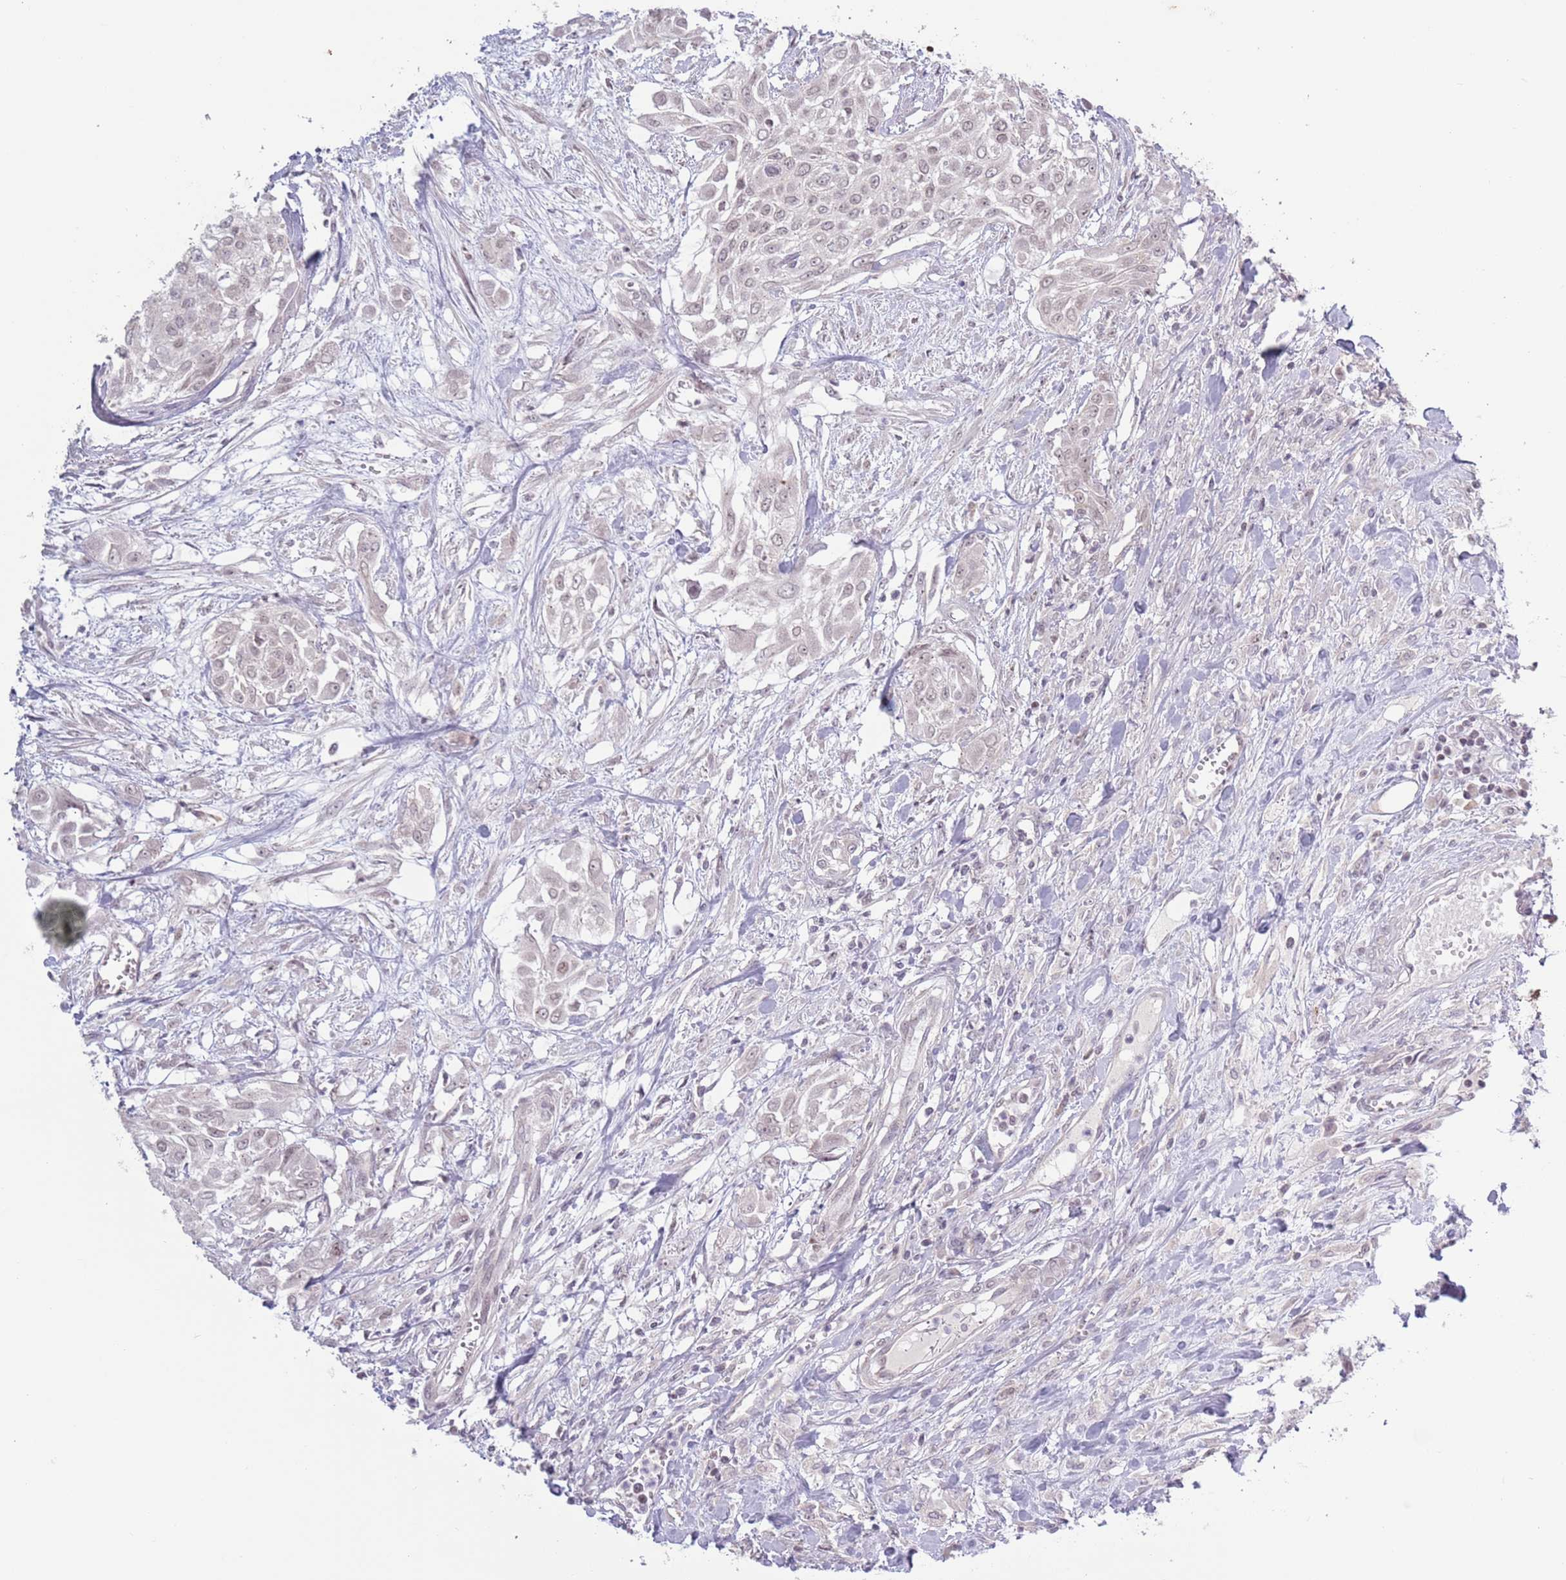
{"staining": {"intensity": "negative", "quantity": "none", "location": "none"}, "tissue": "urothelial cancer", "cell_type": "Tumor cells", "image_type": "cancer", "snomed": [{"axis": "morphology", "description": "Urothelial carcinoma, High grade"}, {"axis": "topography", "description": "Urinary bladder"}], "caption": "A high-resolution image shows IHC staining of urothelial cancer, which demonstrates no significant positivity in tumor cells.", "gene": "MRPL34", "patient": {"sex": "male", "age": 57}}